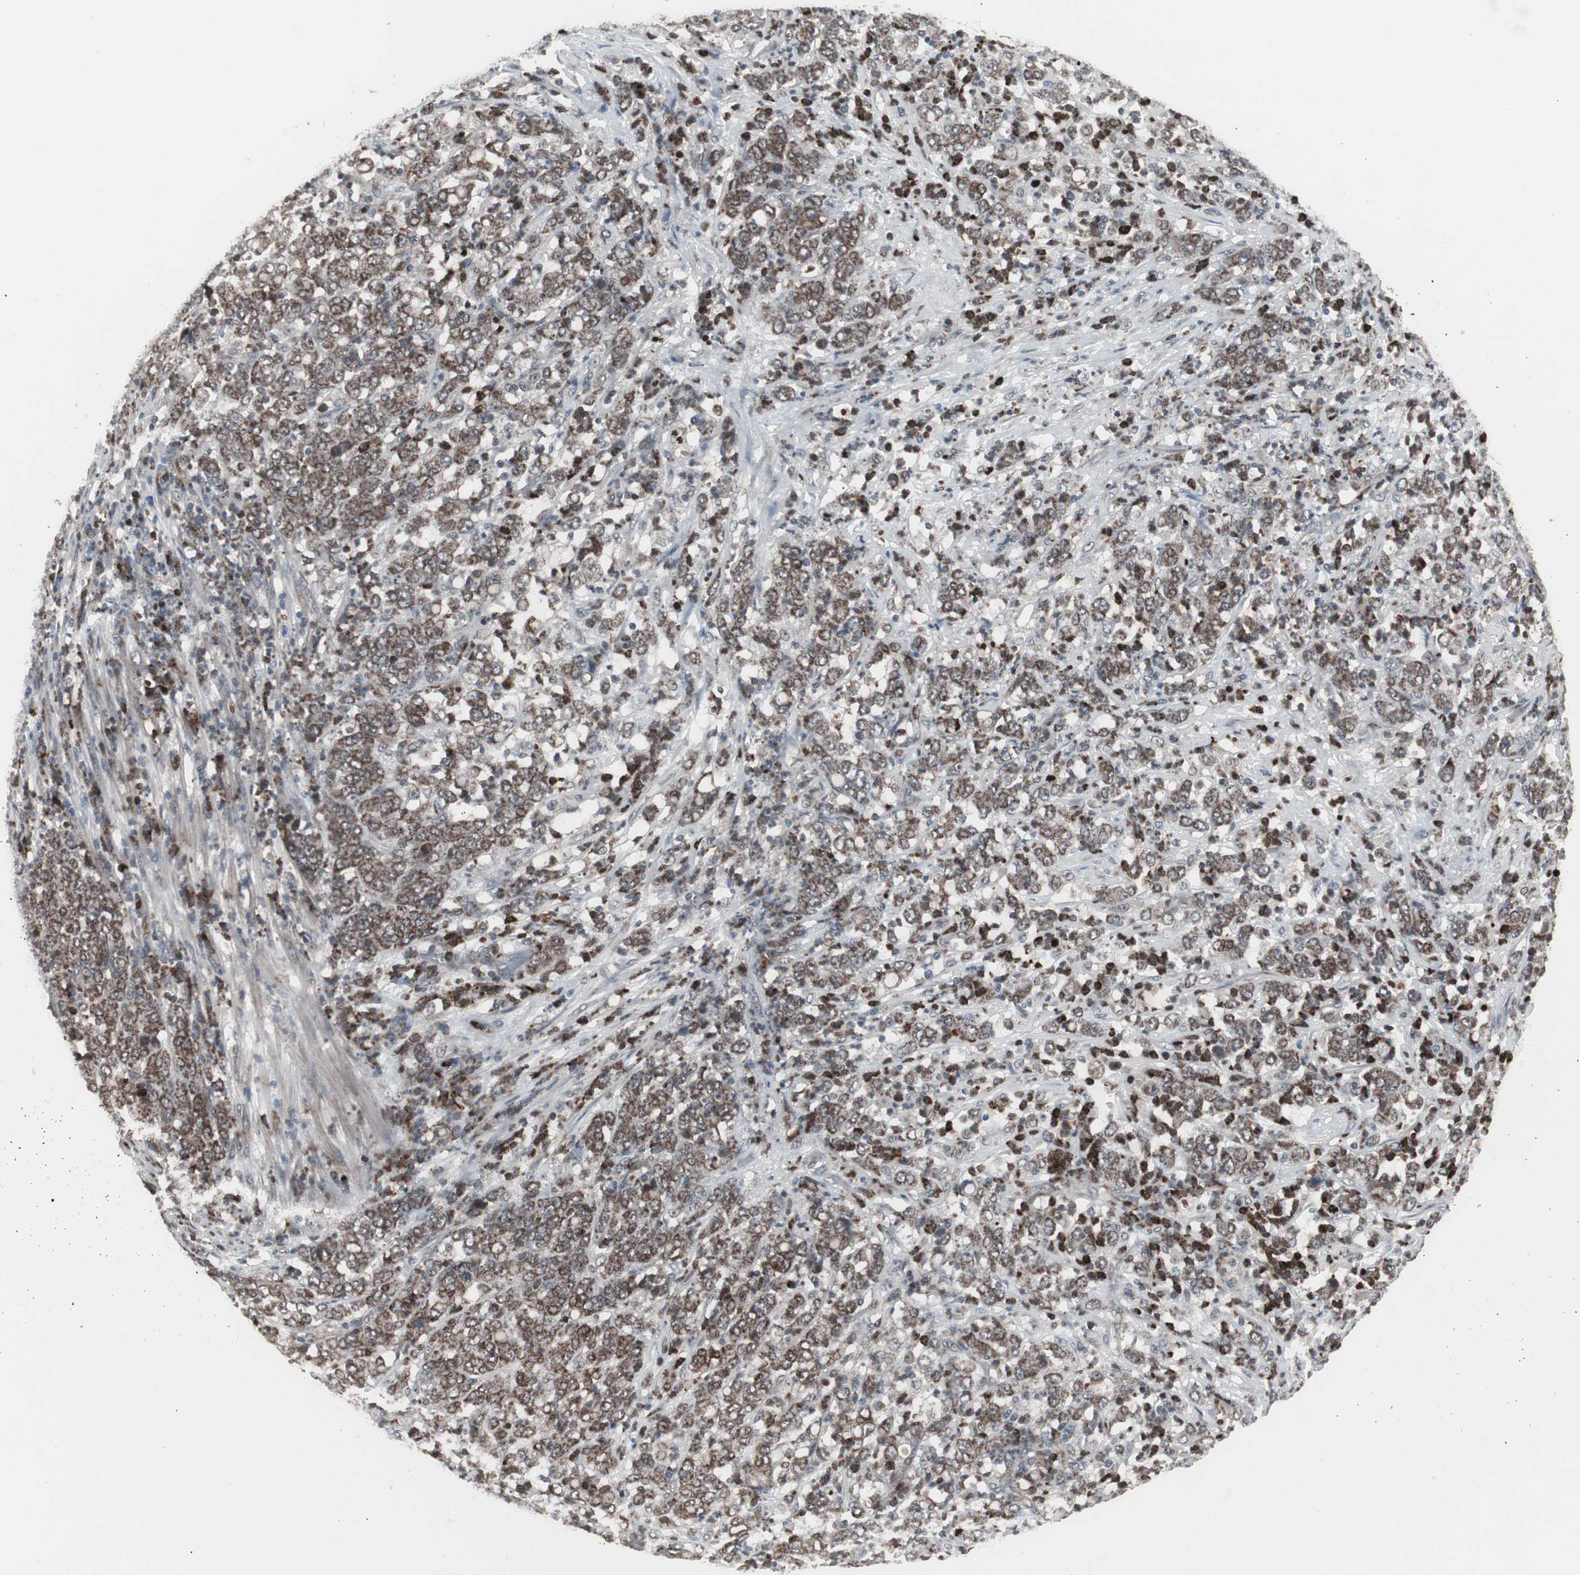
{"staining": {"intensity": "moderate", "quantity": ">75%", "location": "cytoplasmic/membranous,nuclear"}, "tissue": "stomach cancer", "cell_type": "Tumor cells", "image_type": "cancer", "snomed": [{"axis": "morphology", "description": "Adenocarcinoma, NOS"}, {"axis": "topography", "description": "Stomach, lower"}], "caption": "Immunohistochemistry (IHC) of stomach cancer (adenocarcinoma) exhibits medium levels of moderate cytoplasmic/membranous and nuclear expression in approximately >75% of tumor cells. The protein of interest is stained brown, and the nuclei are stained in blue (DAB (3,3'-diaminobenzidine) IHC with brightfield microscopy, high magnification).", "gene": "RXRA", "patient": {"sex": "female", "age": 71}}